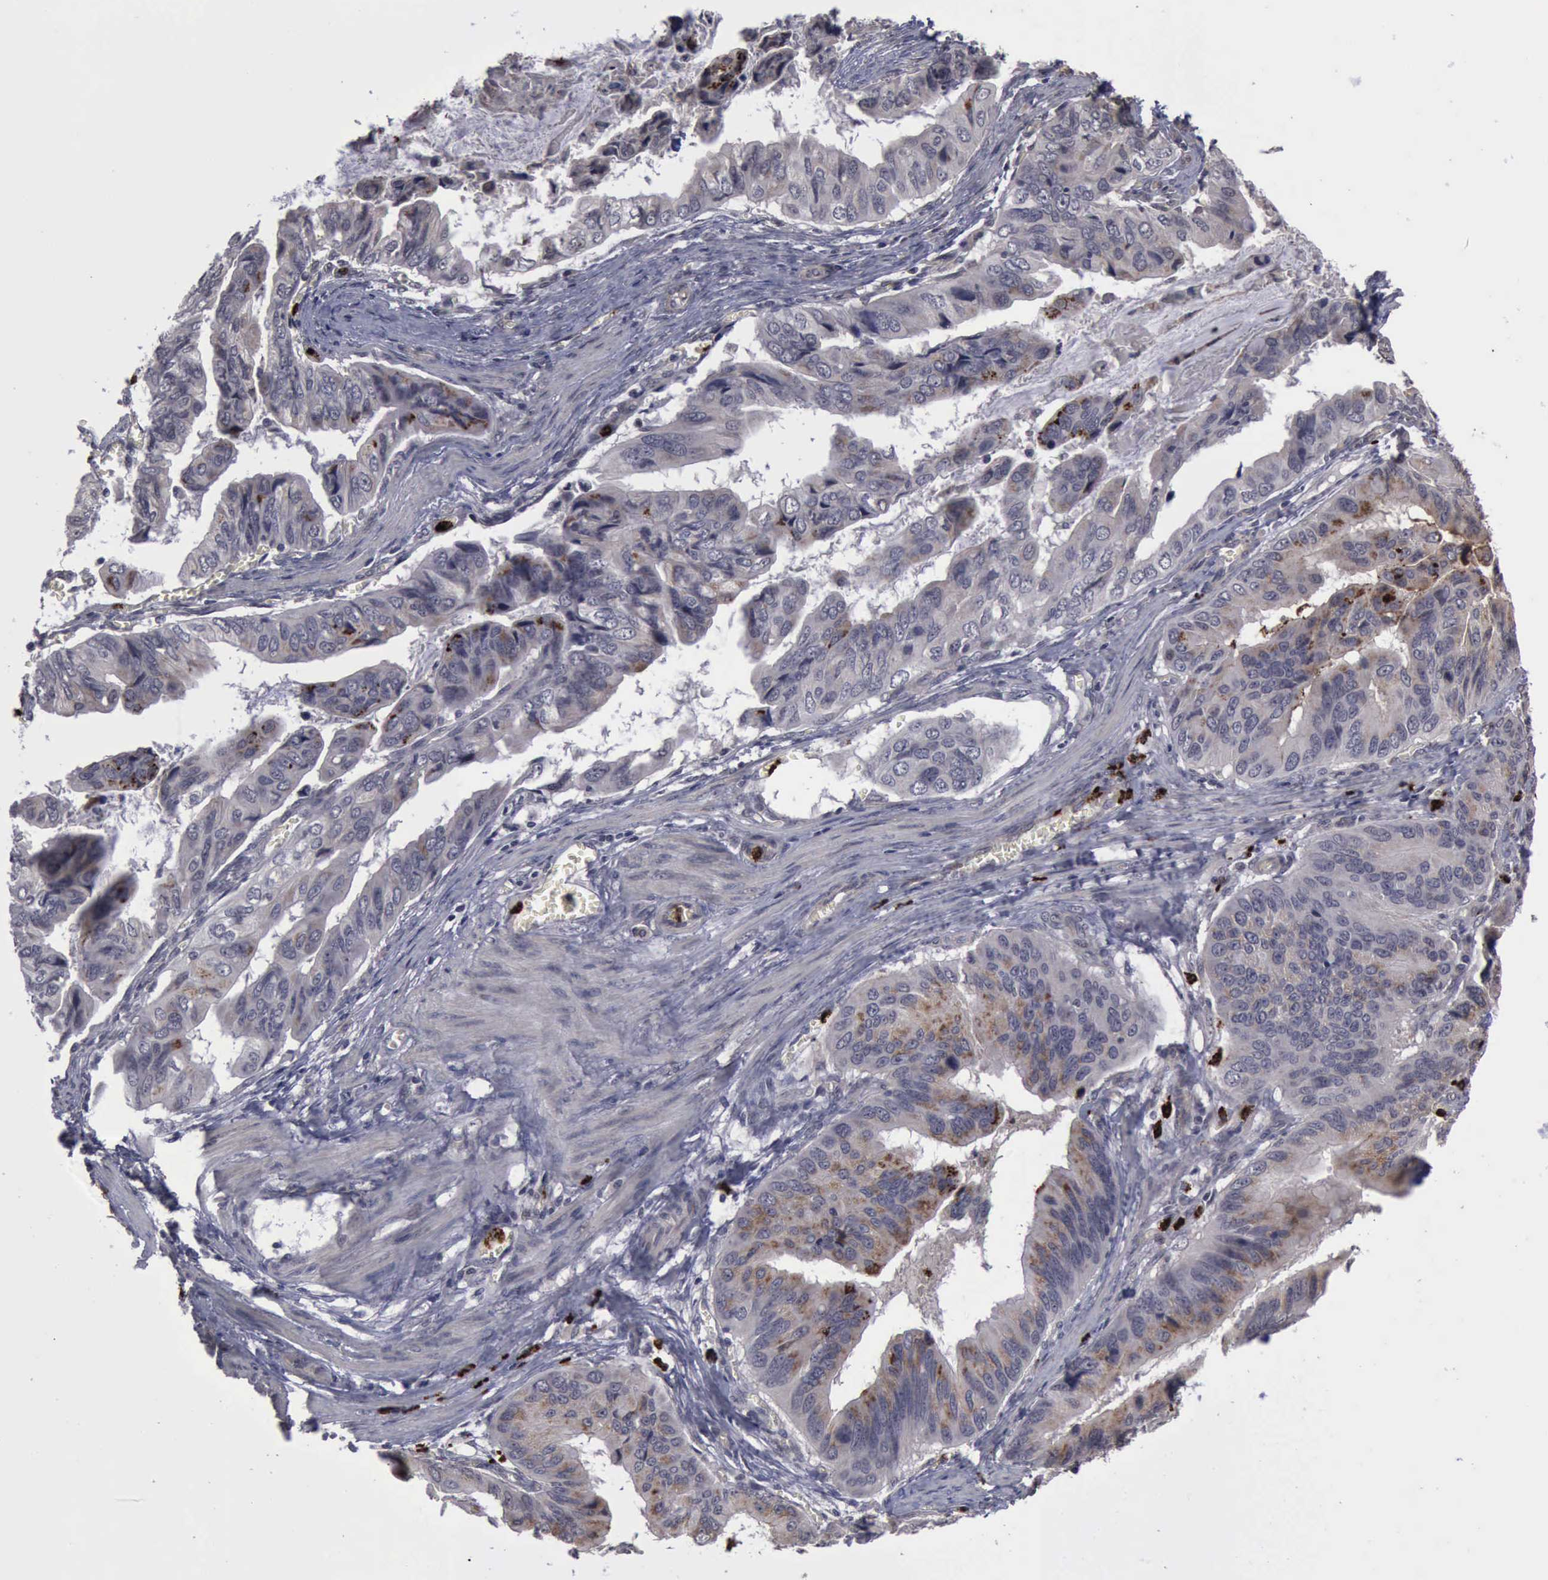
{"staining": {"intensity": "moderate", "quantity": "25%-75%", "location": "cytoplasmic/membranous"}, "tissue": "stomach cancer", "cell_type": "Tumor cells", "image_type": "cancer", "snomed": [{"axis": "morphology", "description": "Adenocarcinoma, NOS"}, {"axis": "topography", "description": "Stomach, upper"}], "caption": "Immunohistochemistry (IHC) of human stomach cancer (adenocarcinoma) exhibits medium levels of moderate cytoplasmic/membranous expression in approximately 25%-75% of tumor cells. (DAB (3,3'-diaminobenzidine) IHC, brown staining for protein, blue staining for nuclei).", "gene": "MMP9", "patient": {"sex": "male", "age": 80}}